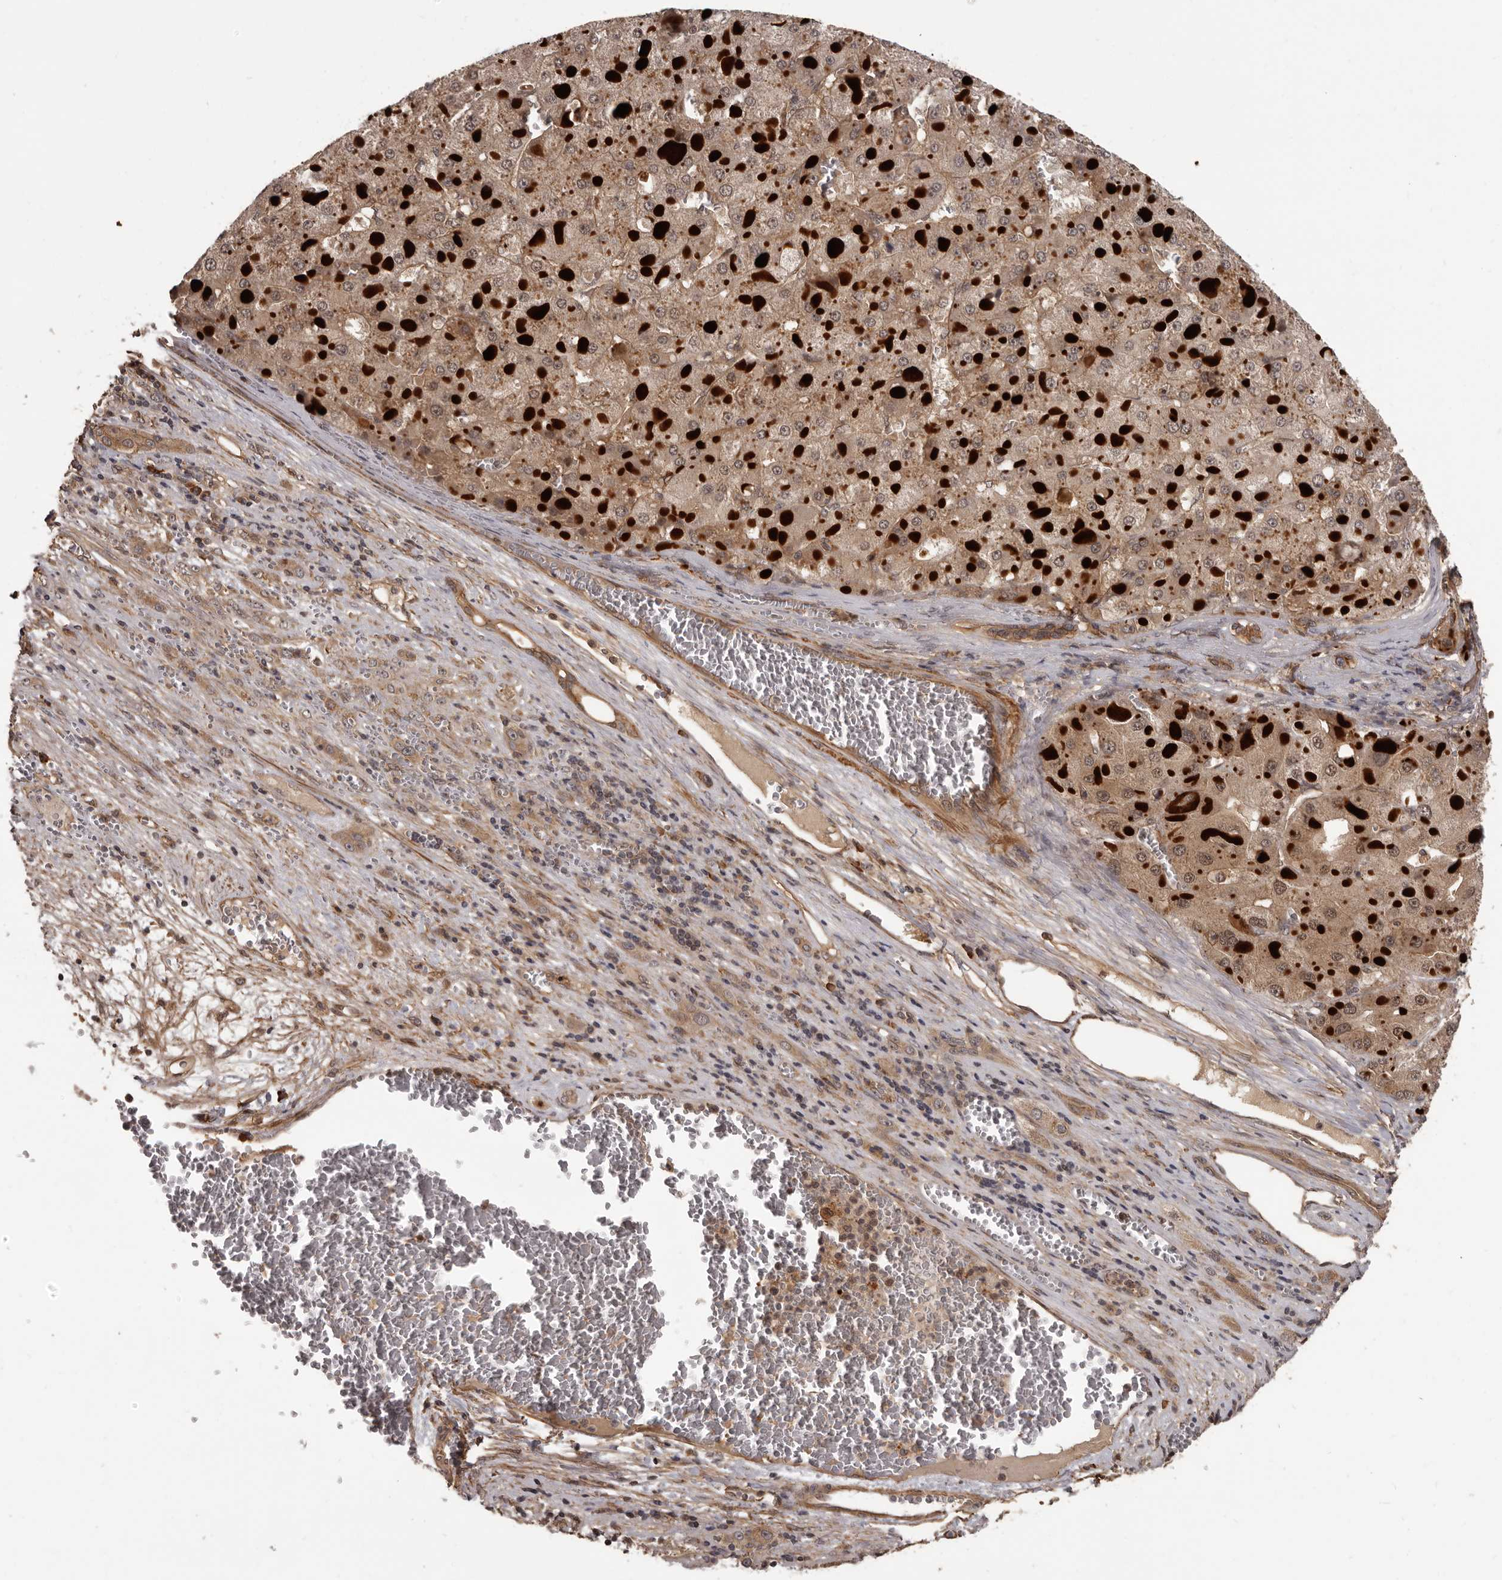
{"staining": {"intensity": "moderate", "quantity": ">75%", "location": "cytoplasmic/membranous"}, "tissue": "liver cancer", "cell_type": "Tumor cells", "image_type": "cancer", "snomed": [{"axis": "morphology", "description": "Carcinoma, Hepatocellular, NOS"}, {"axis": "topography", "description": "Liver"}], "caption": "Liver hepatocellular carcinoma stained with DAB (3,3'-diaminobenzidine) immunohistochemistry displays medium levels of moderate cytoplasmic/membranous staining in about >75% of tumor cells.", "gene": "SLITRK6", "patient": {"sex": "female", "age": 73}}